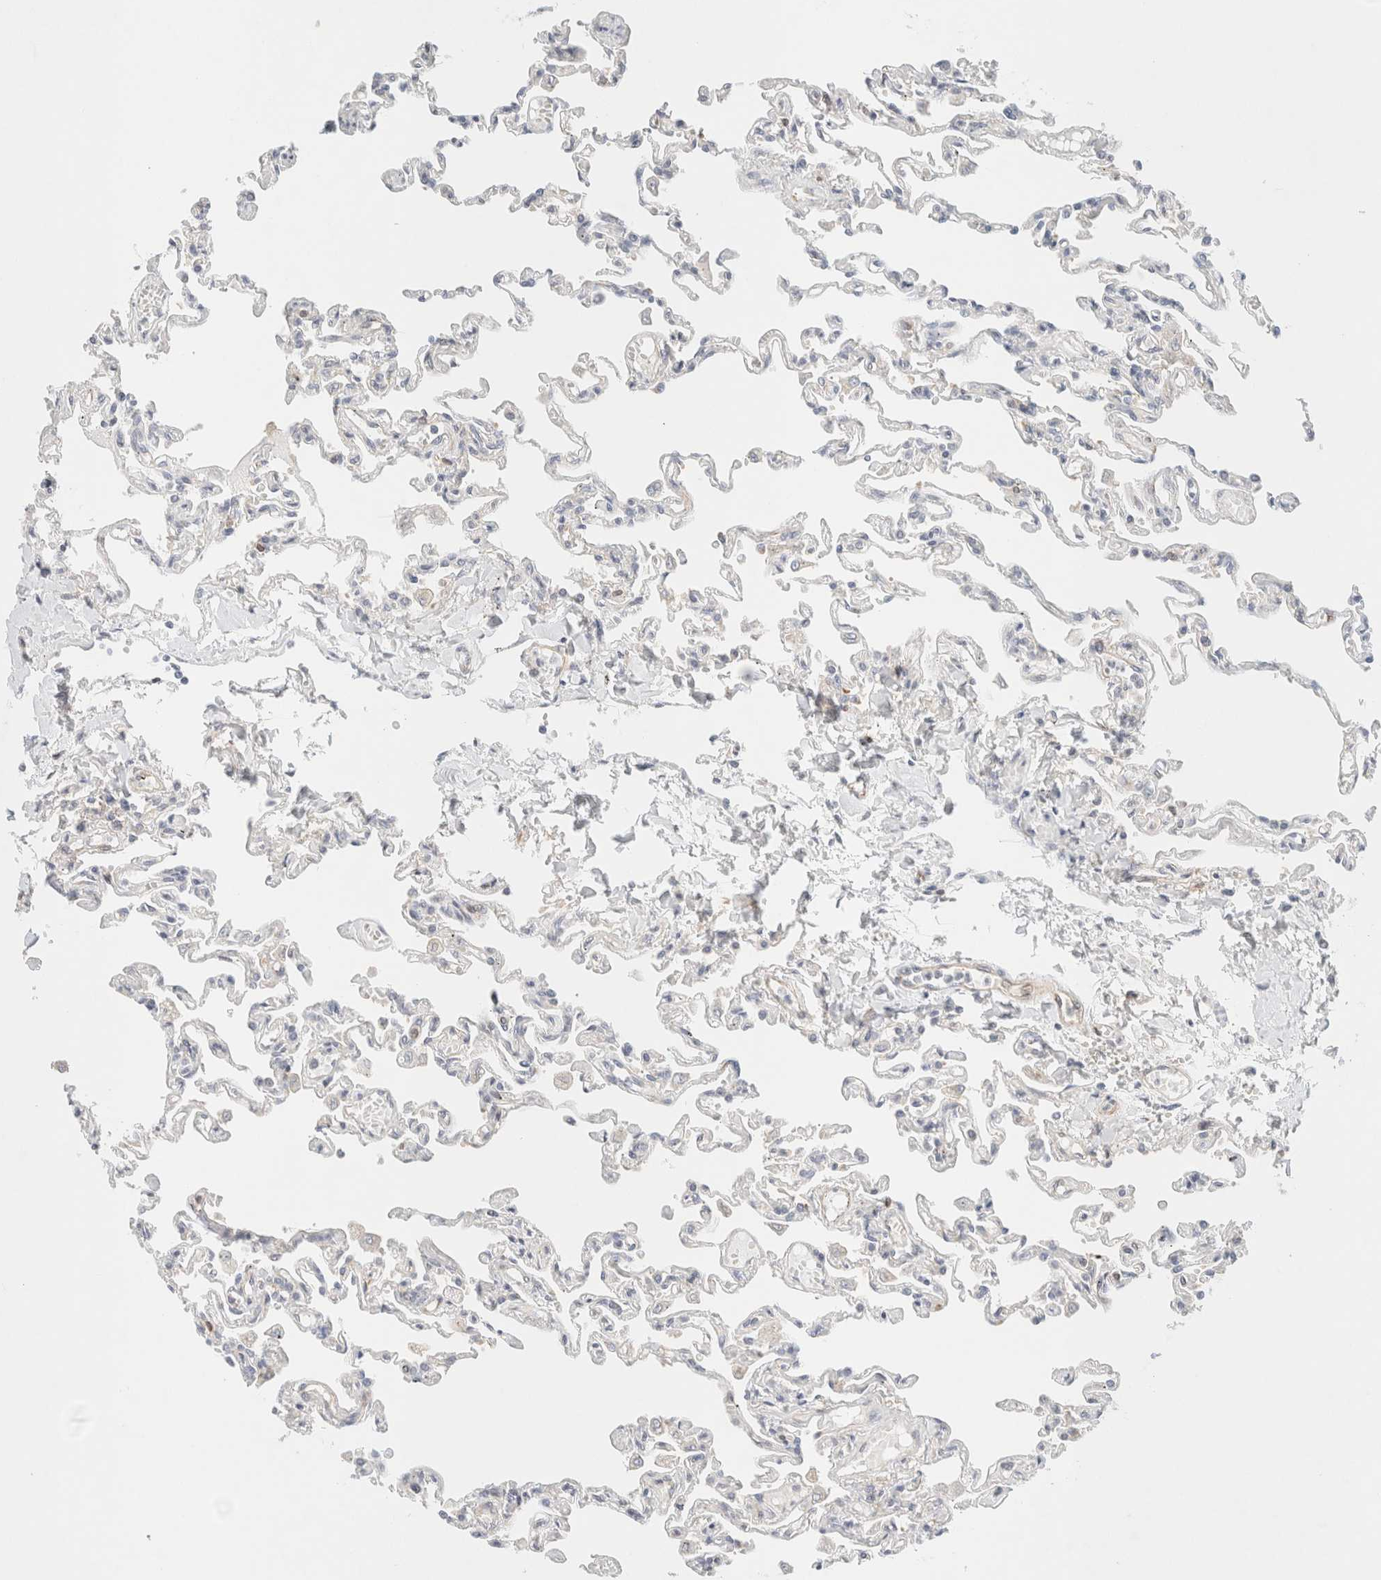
{"staining": {"intensity": "negative", "quantity": "none", "location": "none"}, "tissue": "lung", "cell_type": "Alveolar cells", "image_type": "normal", "snomed": [{"axis": "morphology", "description": "Normal tissue, NOS"}, {"axis": "topography", "description": "Lung"}], "caption": "High power microscopy image of an immunohistochemistry micrograph of benign lung, revealing no significant expression in alveolar cells.", "gene": "SLC25A48", "patient": {"sex": "male", "age": 21}}